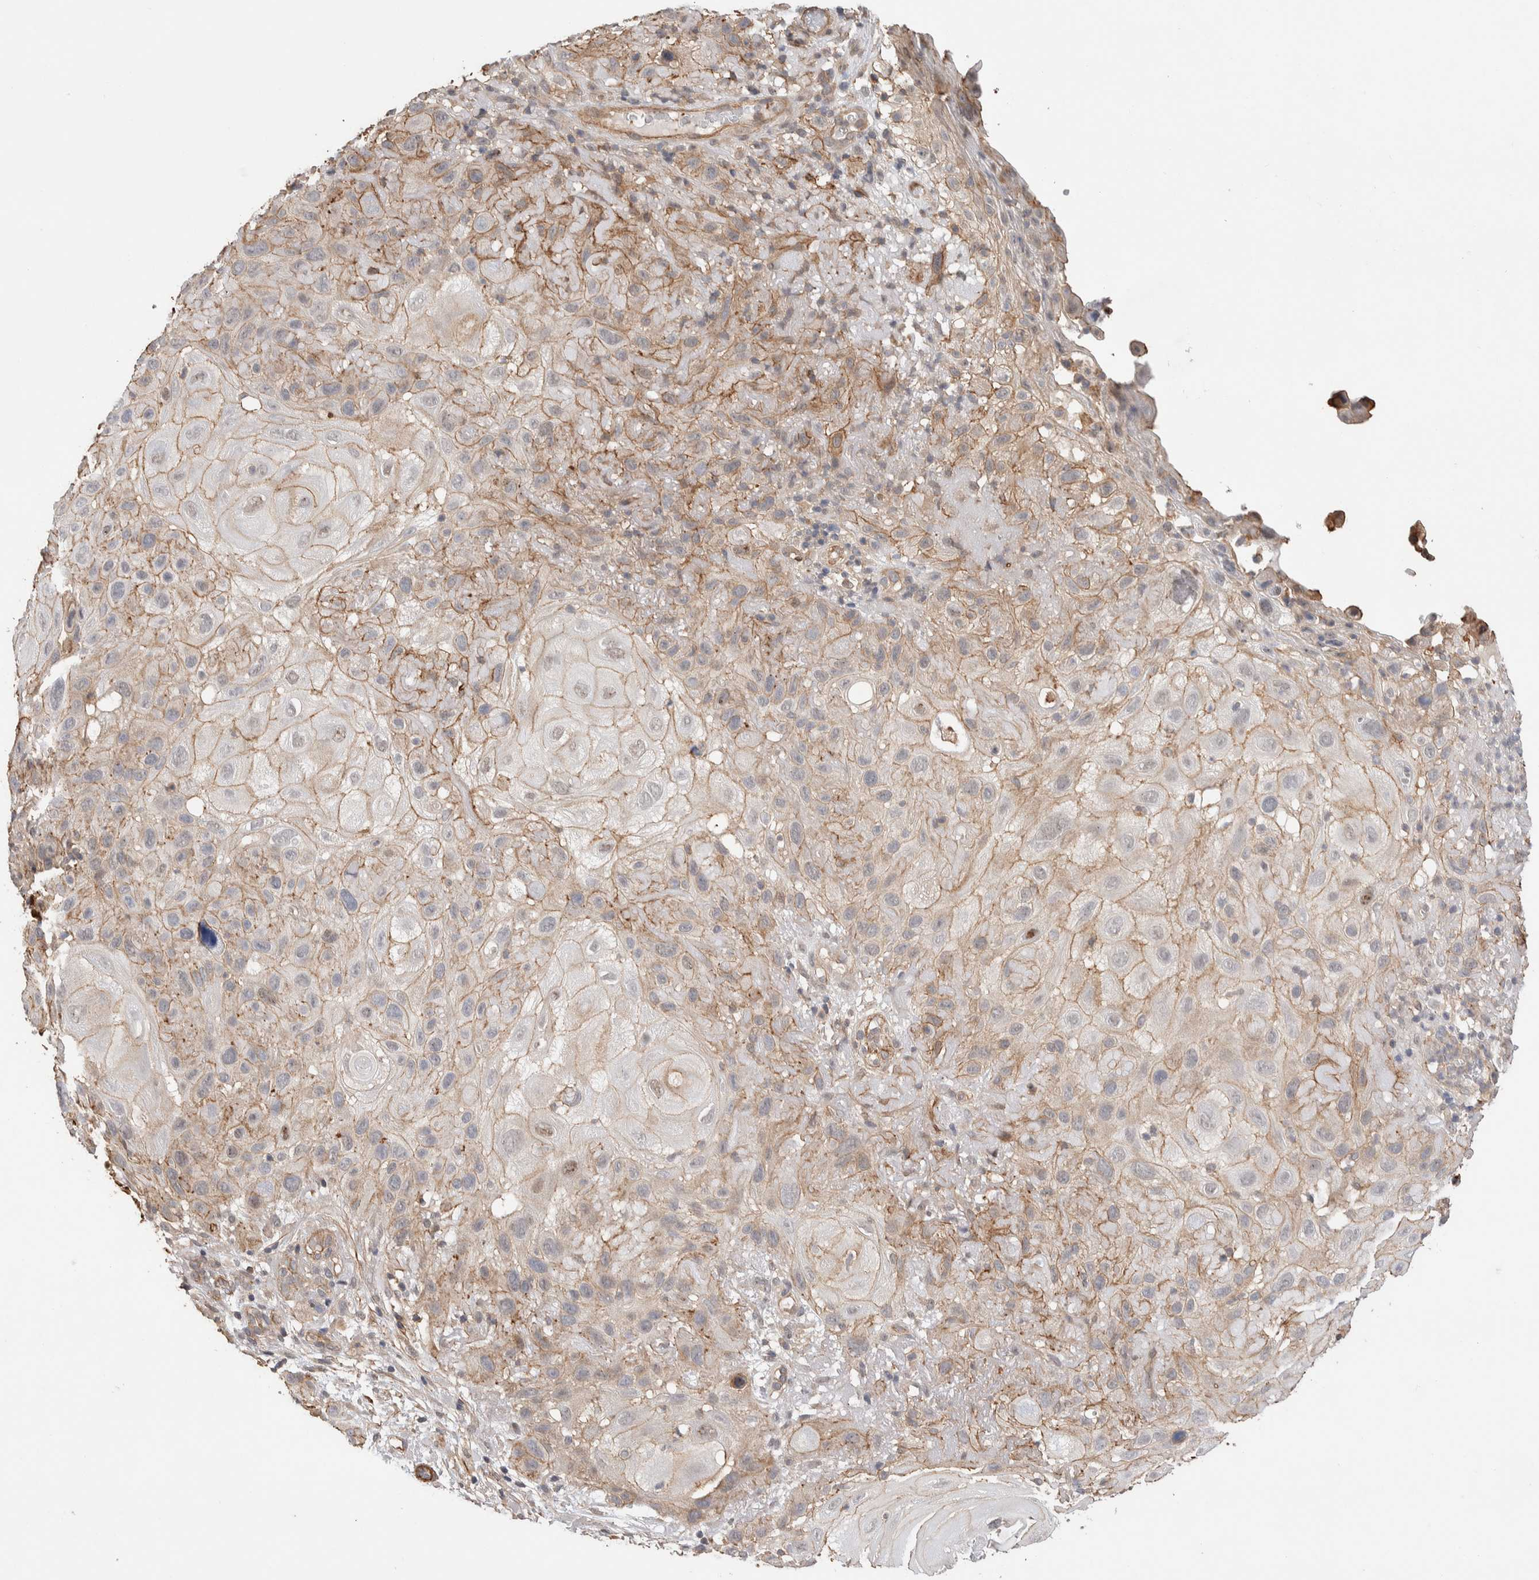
{"staining": {"intensity": "weak", "quantity": "25%-75%", "location": "cytoplasmic/membranous"}, "tissue": "skin cancer", "cell_type": "Tumor cells", "image_type": "cancer", "snomed": [{"axis": "morphology", "description": "Squamous cell carcinoma, NOS"}, {"axis": "topography", "description": "Skin"}], "caption": "Protein staining shows weak cytoplasmic/membranous positivity in approximately 25%-75% of tumor cells in skin squamous cell carcinoma. (brown staining indicates protein expression, while blue staining denotes nuclei).", "gene": "ZNF704", "patient": {"sex": "female", "age": 96}}